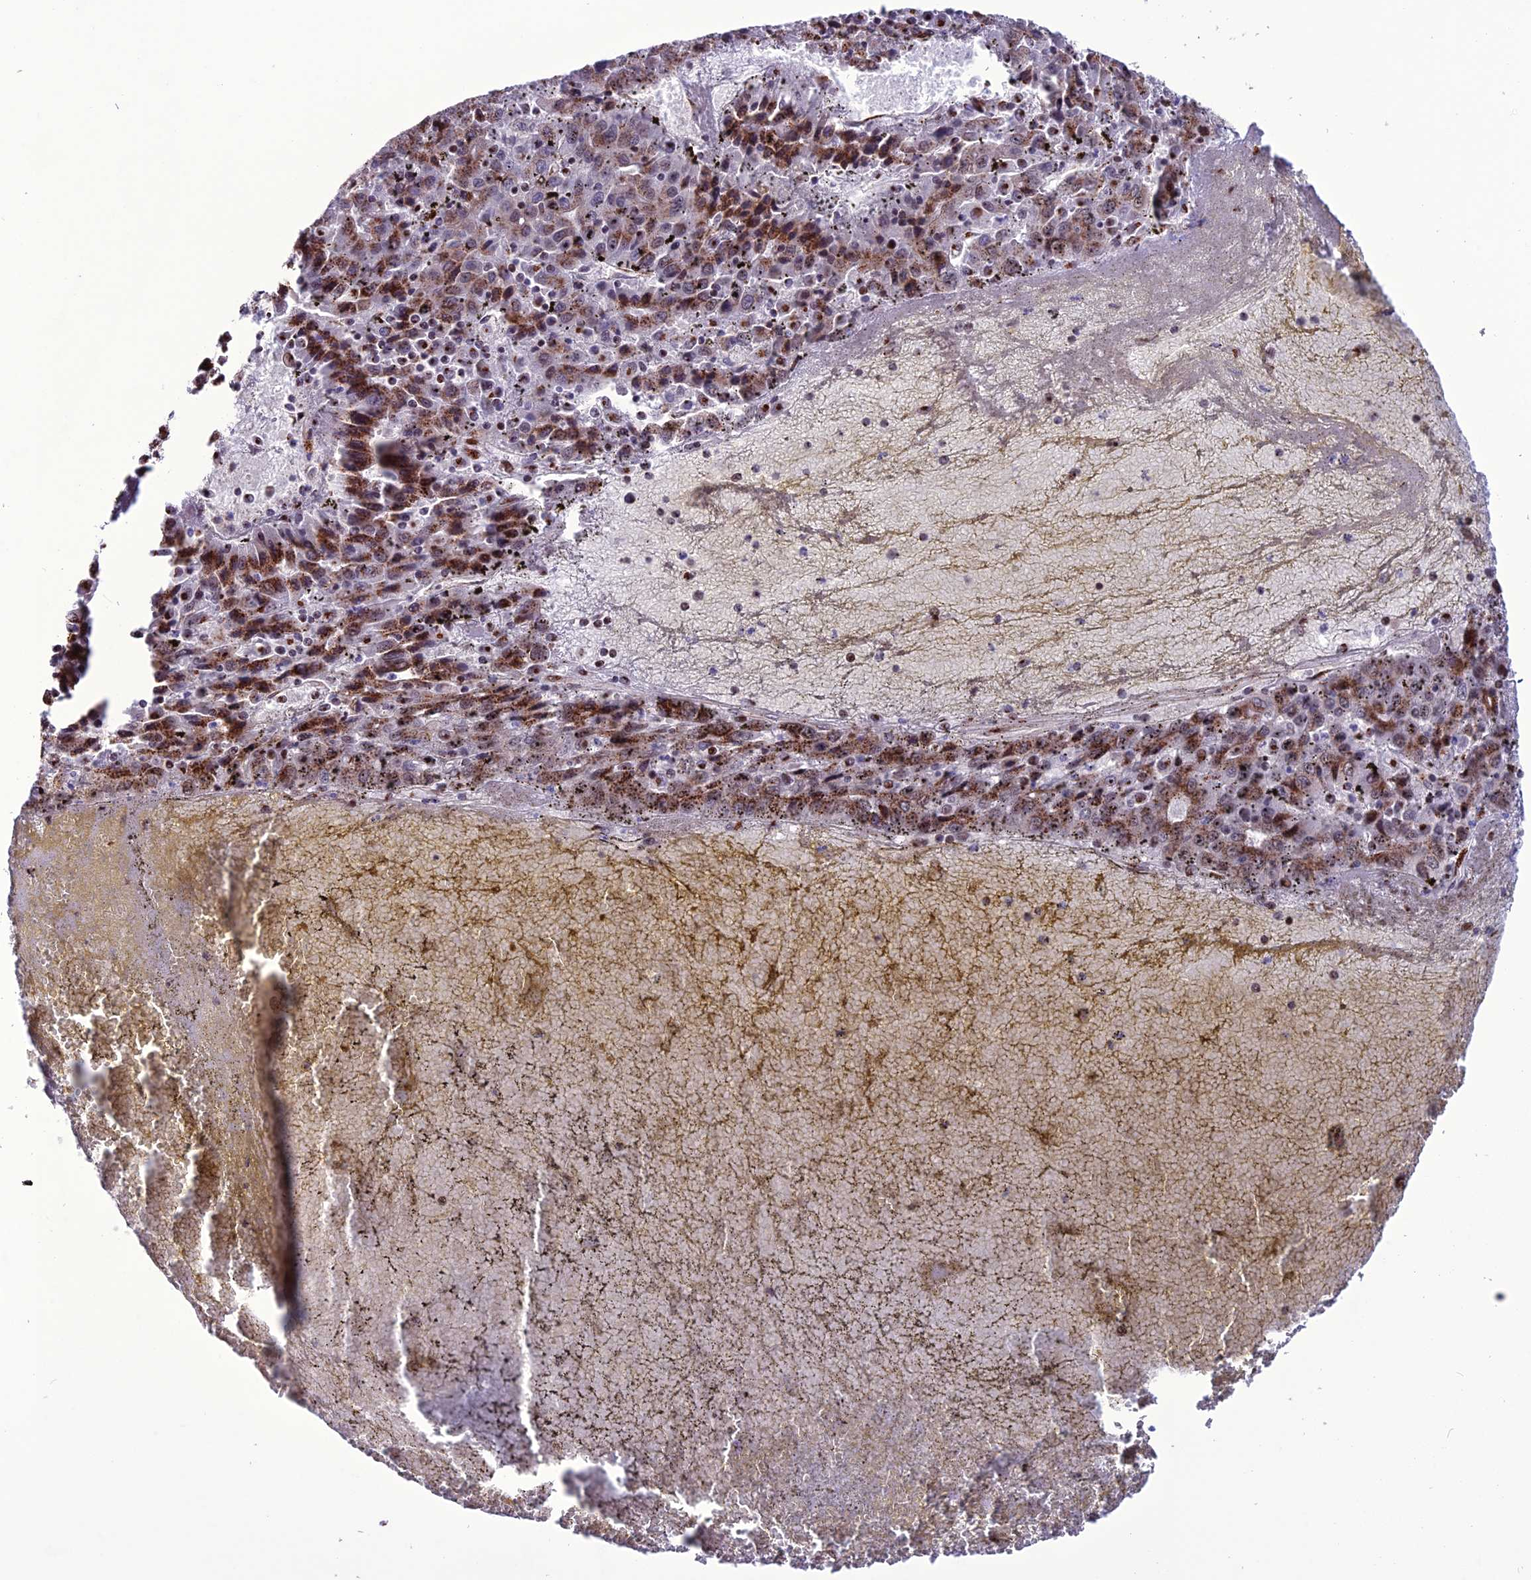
{"staining": {"intensity": "strong", "quantity": "25%-75%", "location": "cytoplasmic/membranous"}, "tissue": "liver cancer", "cell_type": "Tumor cells", "image_type": "cancer", "snomed": [{"axis": "morphology", "description": "Carcinoma, Hepatocellular, NOS"}, {"axis": "topography", "description": "Liver"}], "caption": "A micrograph of liver cancer (hepatocellular carcinoma) stained for a protein demonstrates strong cytoplasmic/membranous brown staining in tumor cells. The staining was performed using DAB, with brown indicating positive protein expression. Nuclei are stained blue with hematoxylin.", "gene": "PLEKHA4", "patient": {"sex": "female", "age": 53}}